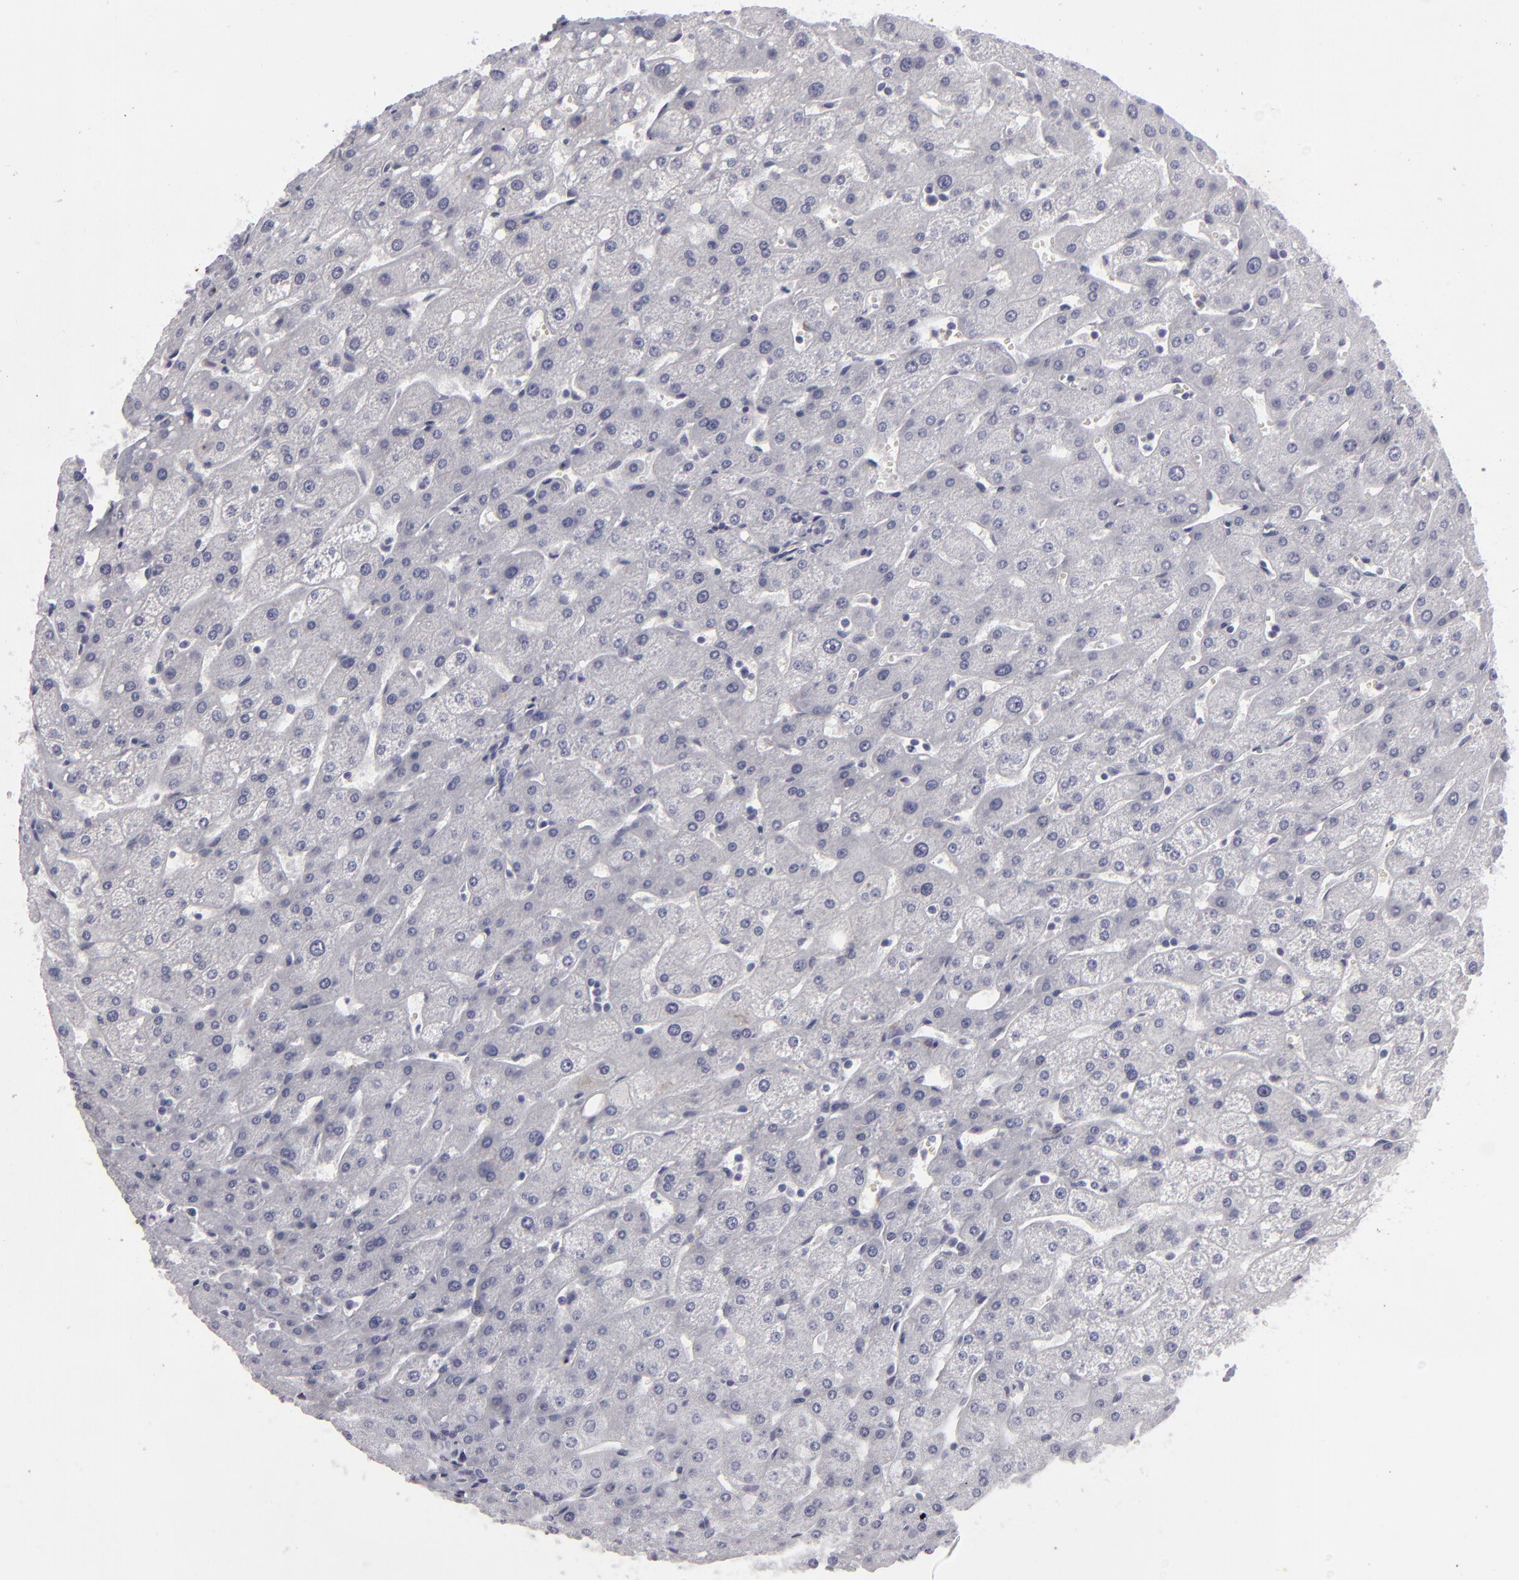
{"staining": {"intensity": "negative", "quantity": "none", "location": "none"}, "tissue": "liver", "cell_type": "Cholangiocytes", "image_type": "normal", "snomed": [{"axis": "morphology", "description": "Normal tissue, NOS"}, {"axis": "topography", "description": "Liver"}], "caption": "IHC photomicrograph of normal liver: liver stained with DAB (3,3'-diaminobenzidine) reveals no significant protein staining in cholangiocytes.", "gene": "KRT1", "patient": {"sex": "male", "age": 67}}